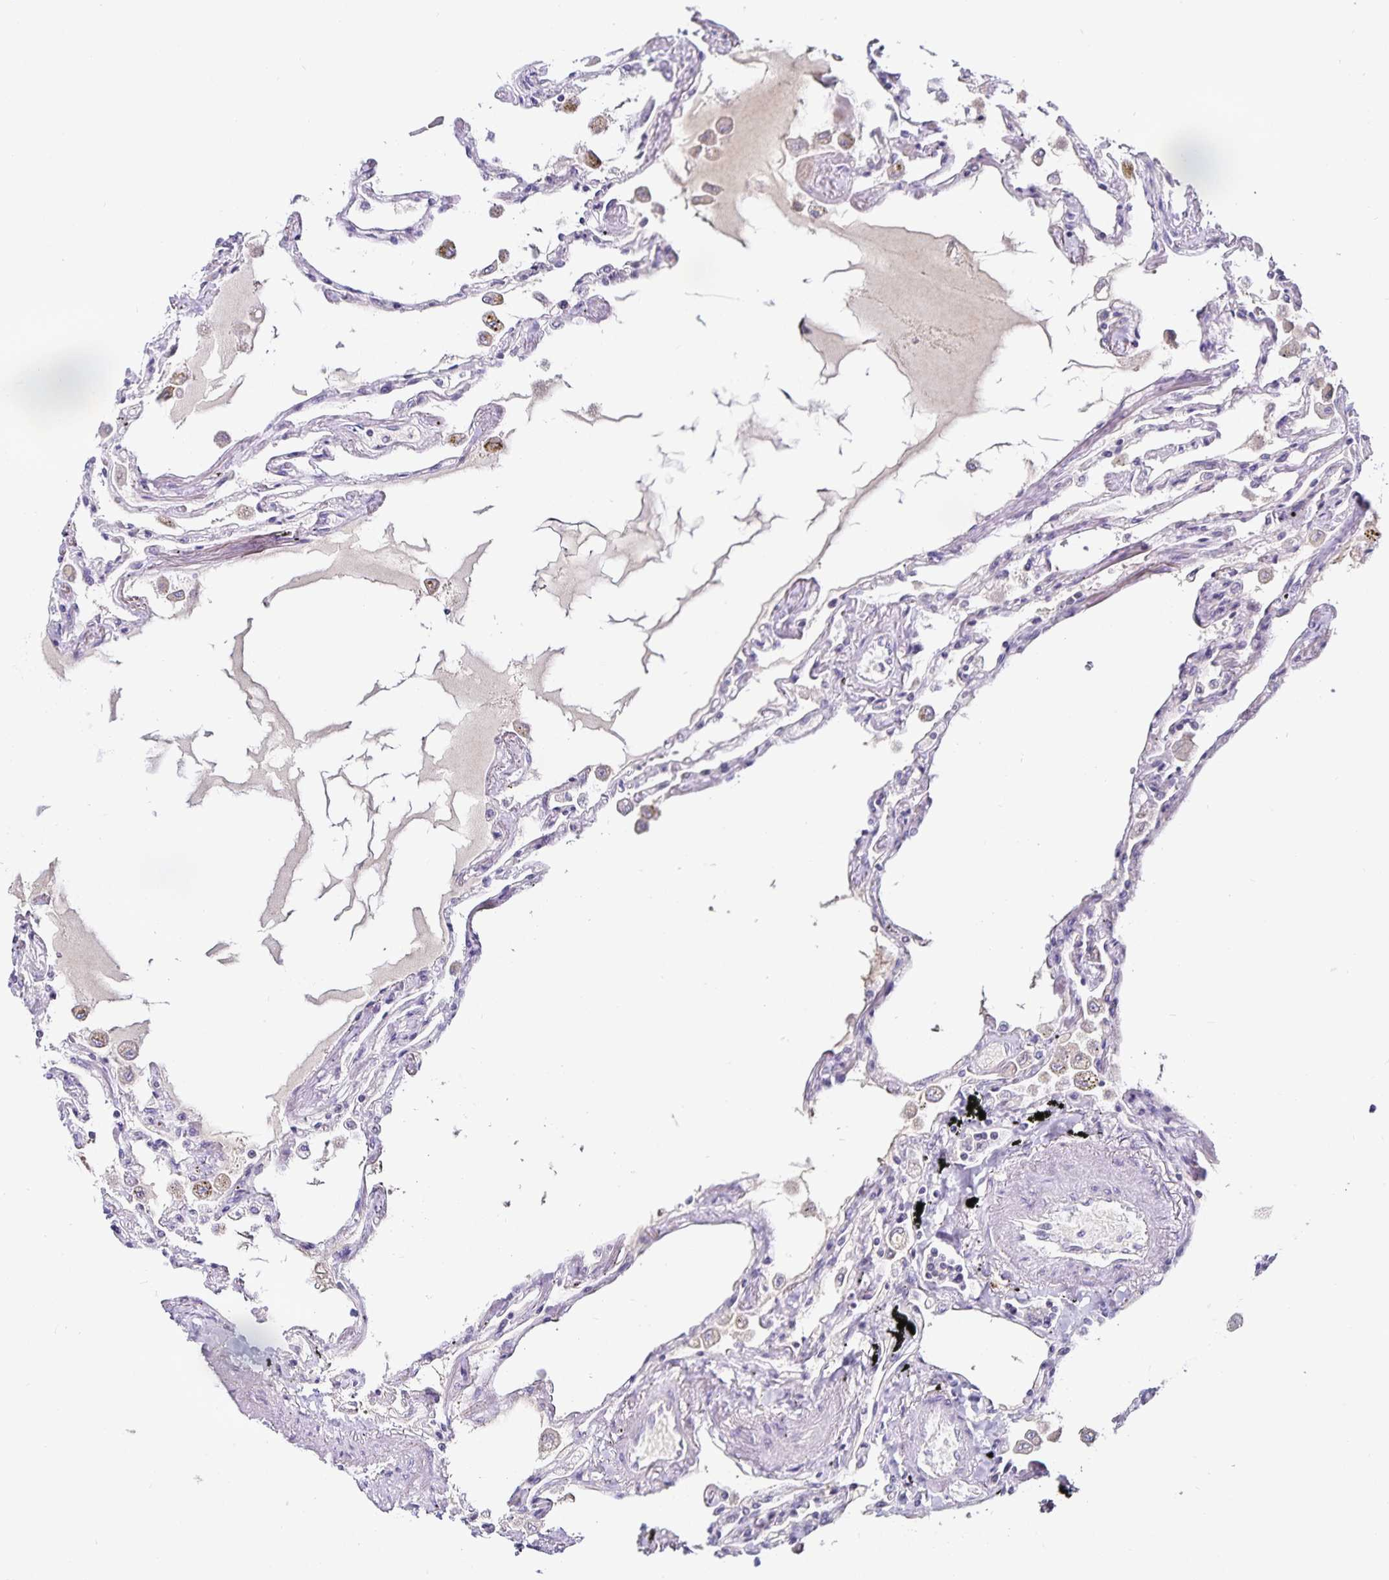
{"staining": {"intensity": "negative", "quantity": "none", "location": "none"}, "tissue": "lung", "cell_type": "Alveolar cells", "image_type": "normal", "snomed": [{"axis": "morphology", "description": "Normal tissue, NOS"}, {"axis": "morphology", "description": "Adenocarcinoma, NOS"}, {"axis": "topography", "description": "Cartilage tissue"}, {"axis": "topography", "description": "Lung"}], "caption": "This is a photomicrograph of immunohistochemistry (IHC) staining of unremarkable lung, which shows no positivity in alveolar cells. (DAB immunohistochemistry (IHC) with hematoxylin counter stain).", "gene": "TTR", "patient": {"sex": "female", "age": 67}}